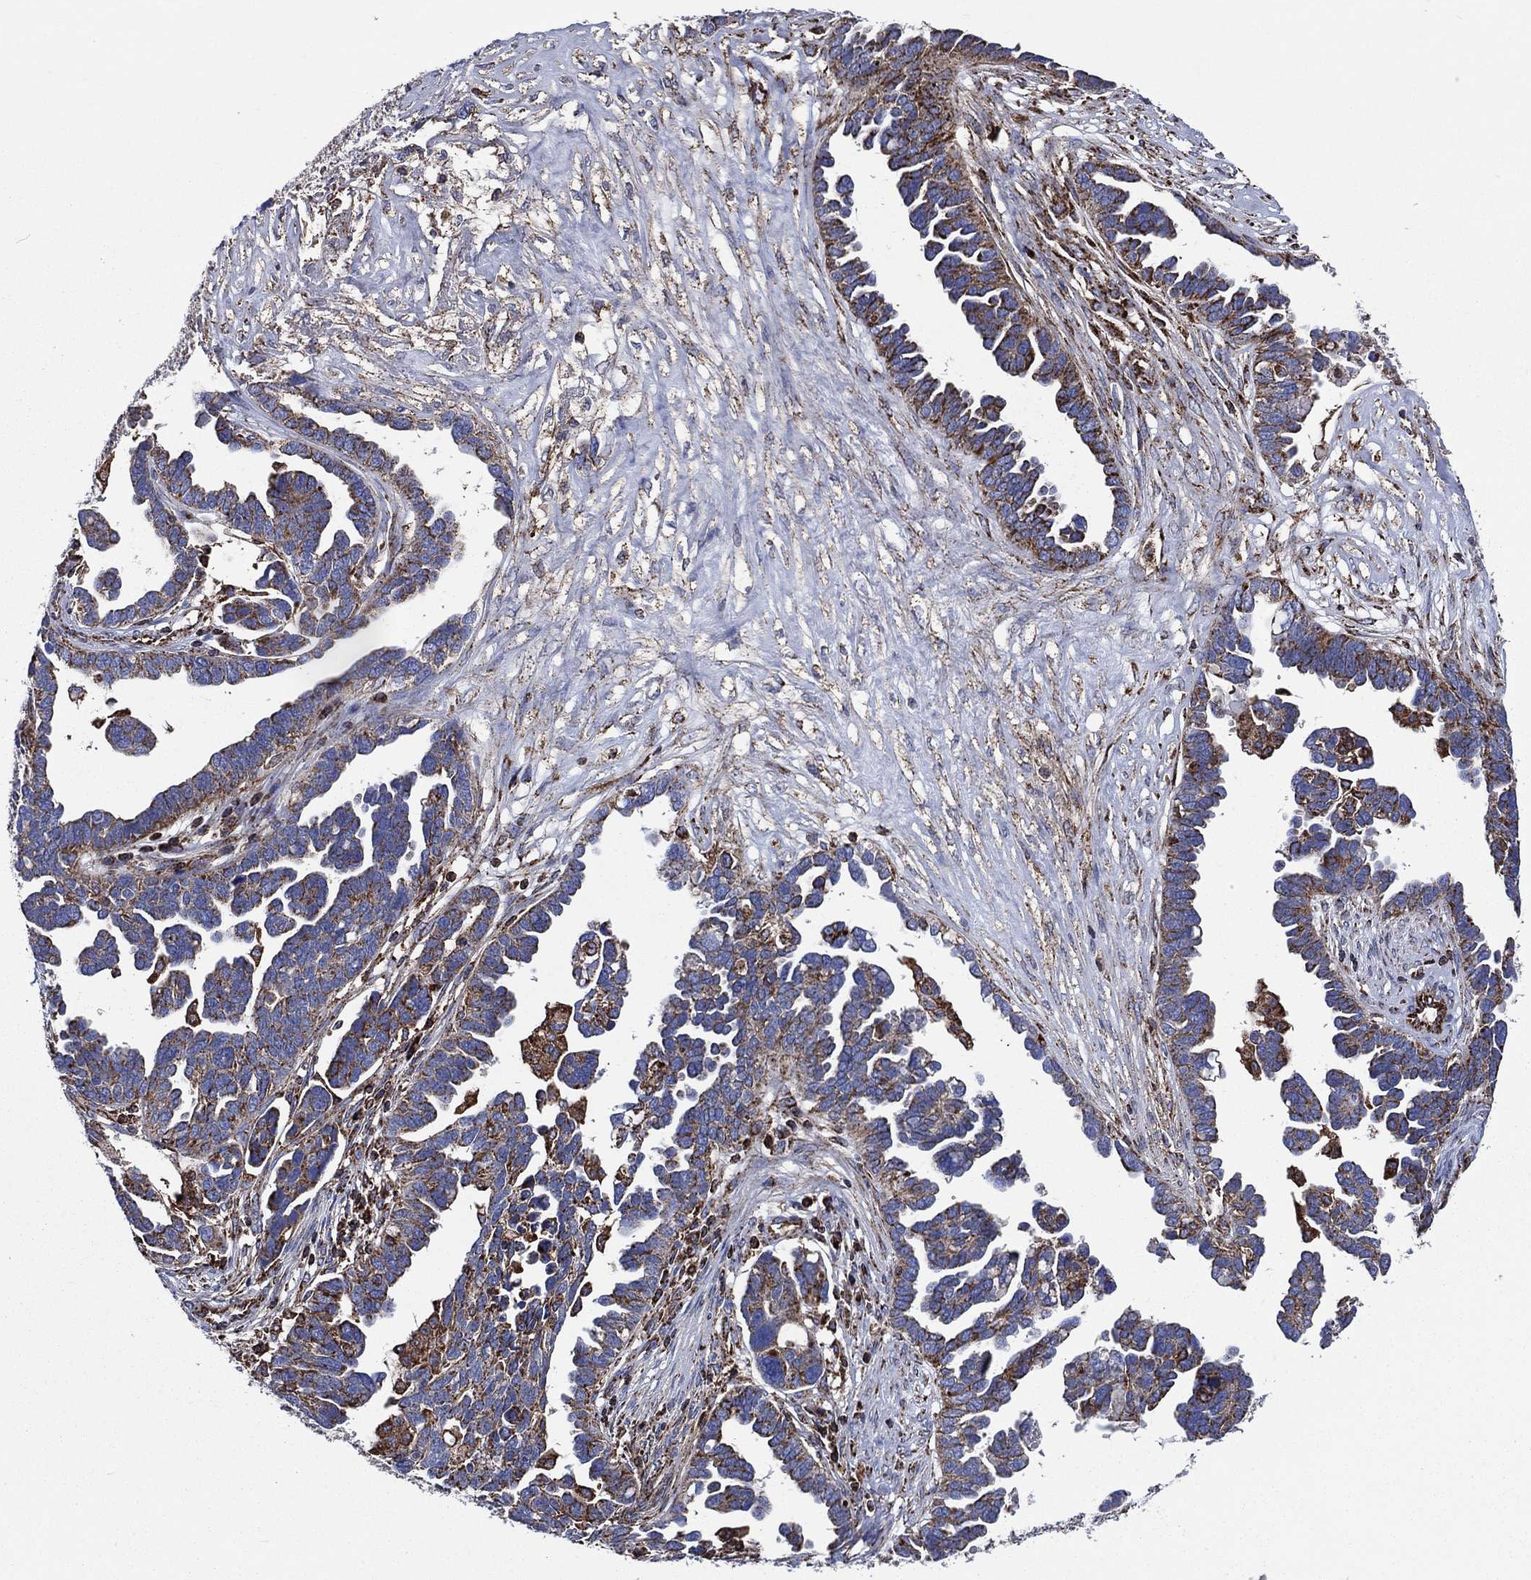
{"staining": {"intensity": "strong", "quantity": "<25%", "location": "cytoplasmic/membranous"}, "tissue": "ovarian cancer", "cell_type": "Tumor cells", "image_type": "cancer", "snomed": [{"axis": "morphology", "description": "Cystadenocarcinoma, serous, NOS"}, {"axis": "topography", "description": "Ovary"}], "caption": "Ovarian serous cystadenocarcinoma tissue reveals strong cytoplasmic/membranous expression in about <25% of tumor cells", "gene": "ANKRD37", "patient": {"sex": "female", "age": 54}}